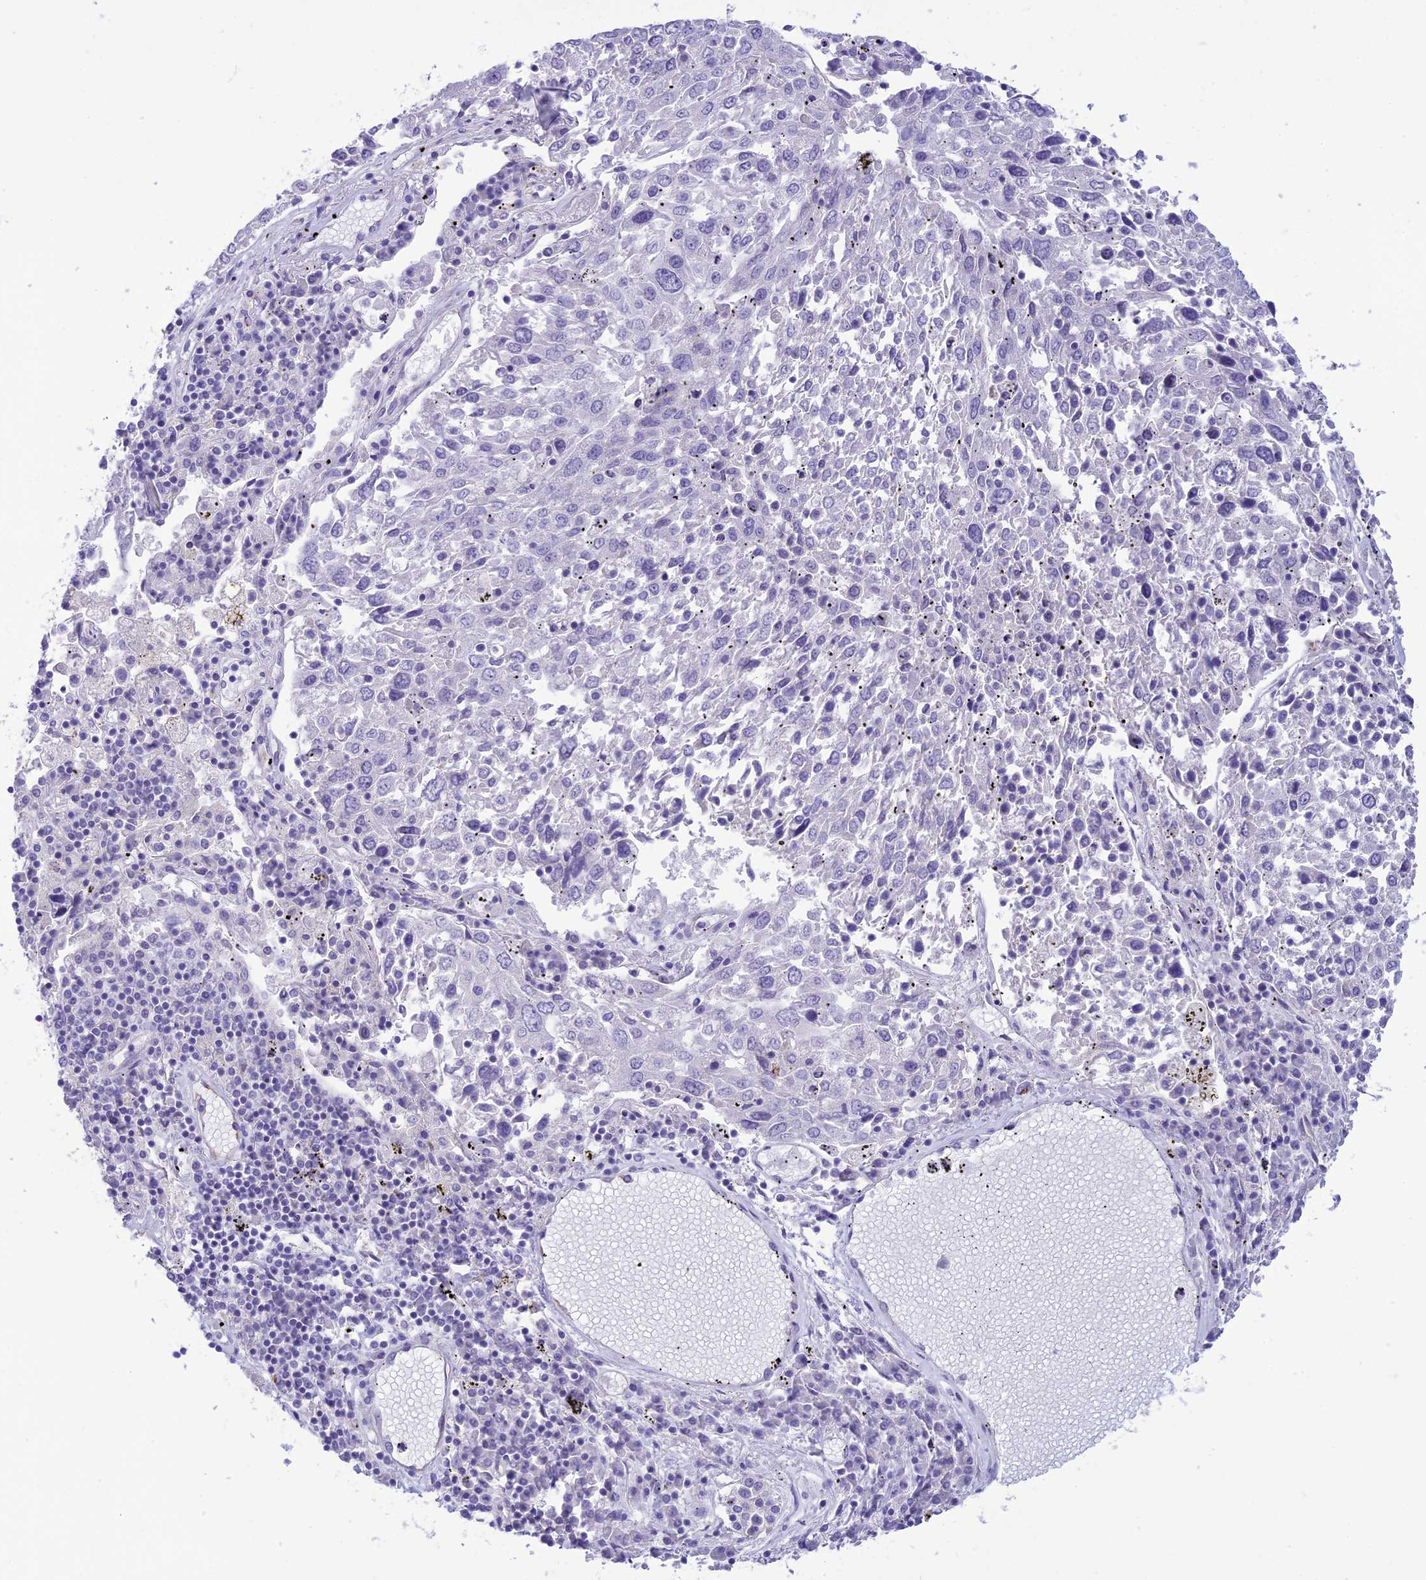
{"staining": {"intensity": "negative", "quantity": "none", "location": "none"}, "tissue": "lung cancer", "cell_type": "Tumor cells", "image_type": "cancer", "snomed": [{"axis": "morphology", "description": "Squamous cell carcinoma, NOS"}, {"axis": "topography", "description": "Lung"}], "caption": "IHC histopathology image of neoplastic tissue: lung cancer stained with DAB (3,3'-diaminobenzidine) demonstrates no significant protein staining in tumor cells. (Immunohistochemistry (ihc), brightfield microscopy, high magnification).", "gene": "DHDH", "patient": {"sex": "male", "age": 65}}